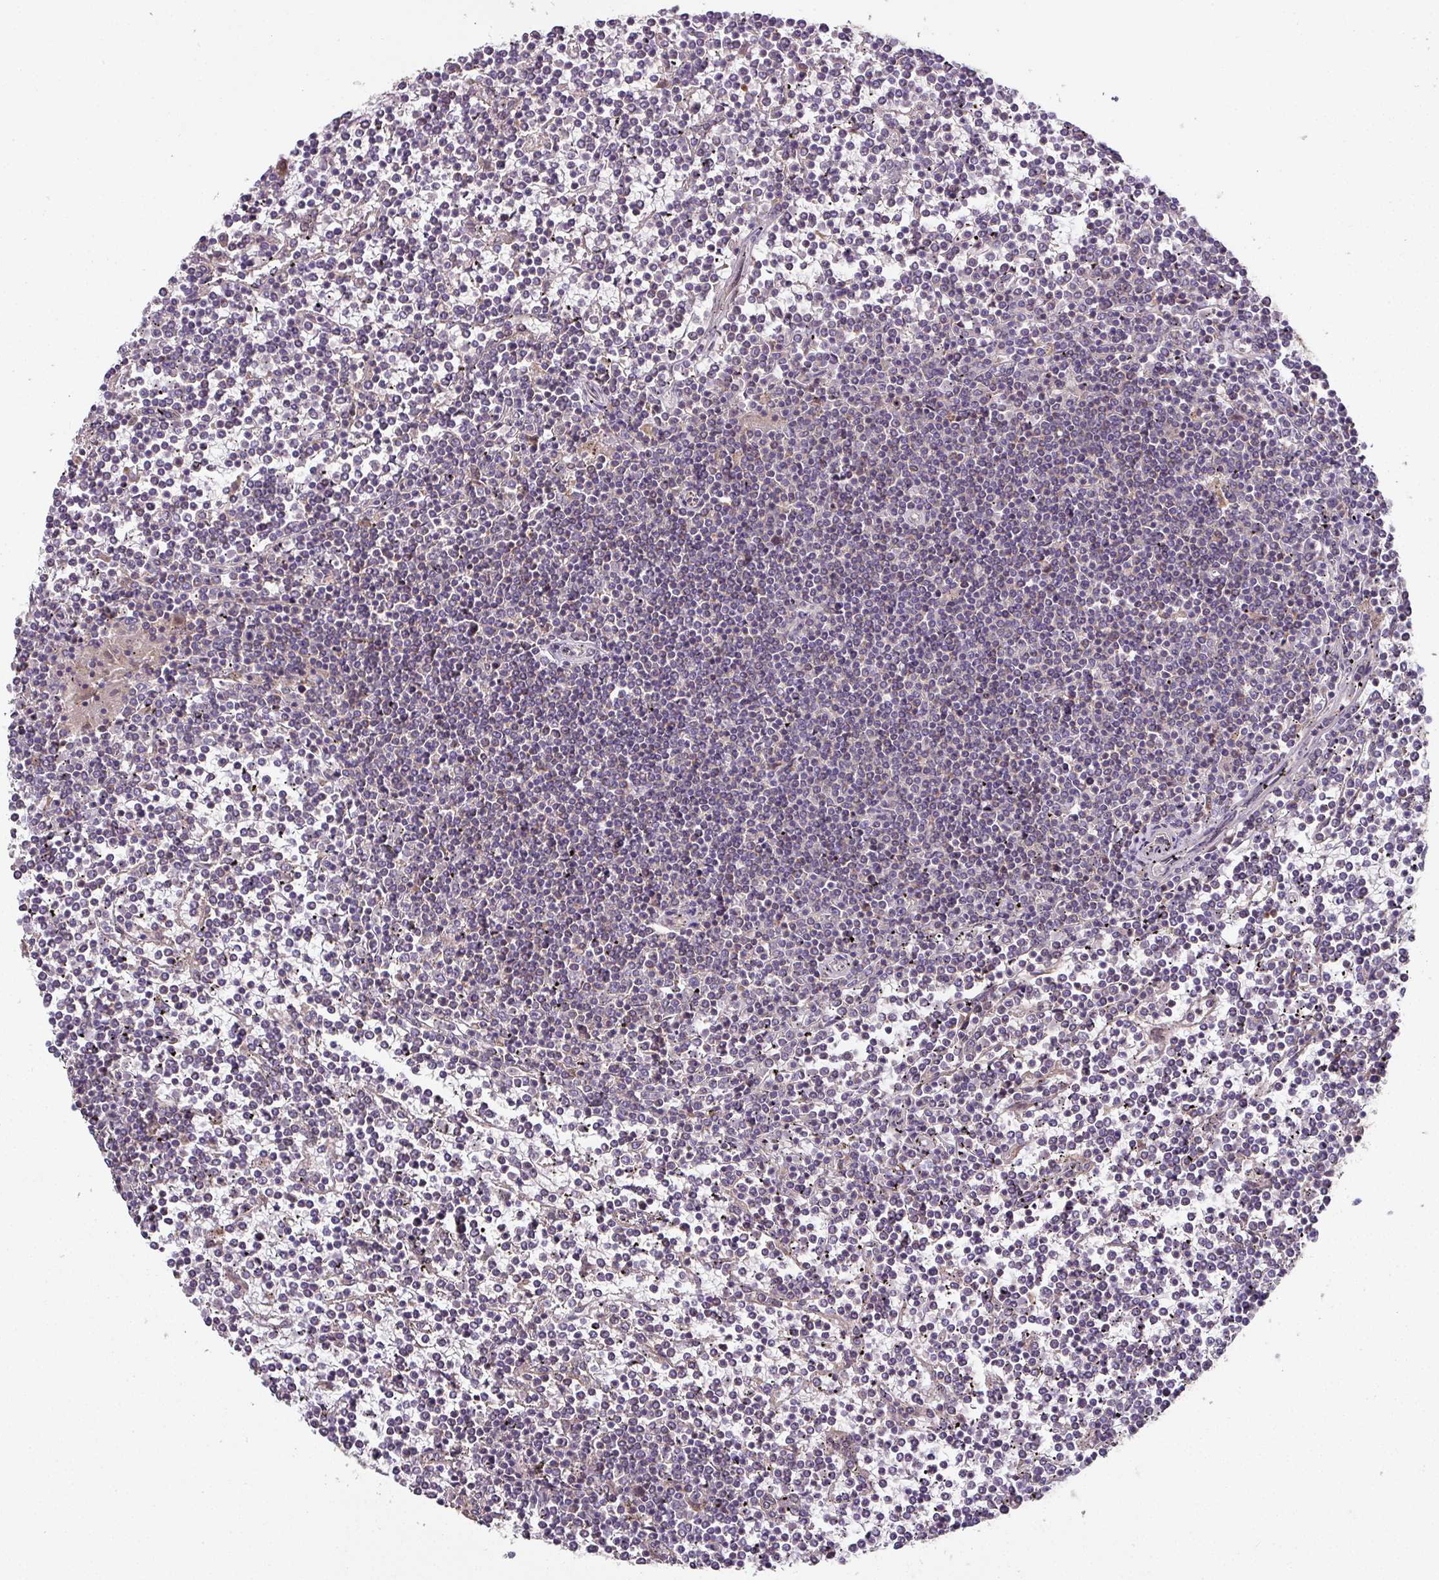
{"staining": {"intensity": "negative", "quantity": "none", "location": "none"}, "tissue": "lymphoma", "cell_type": "Tumor cells", "image_type": "cancer", "snomed": [{"axis": "morphology", "description": "Malignant lymphoma, non-Hodgkin's type, Low grade"}, {"axis": "topography", "description": "Spleen"}], "caption": "High magnification brightfield microscopy of lymphoma stained with DAB (3,3'-diaminobenzidine) (brown) and counterstained with hematoxylin (blue): tumor cells show no significant staining.", "gene": "STK35", "patient": {"sex": "female", "age": 19}}